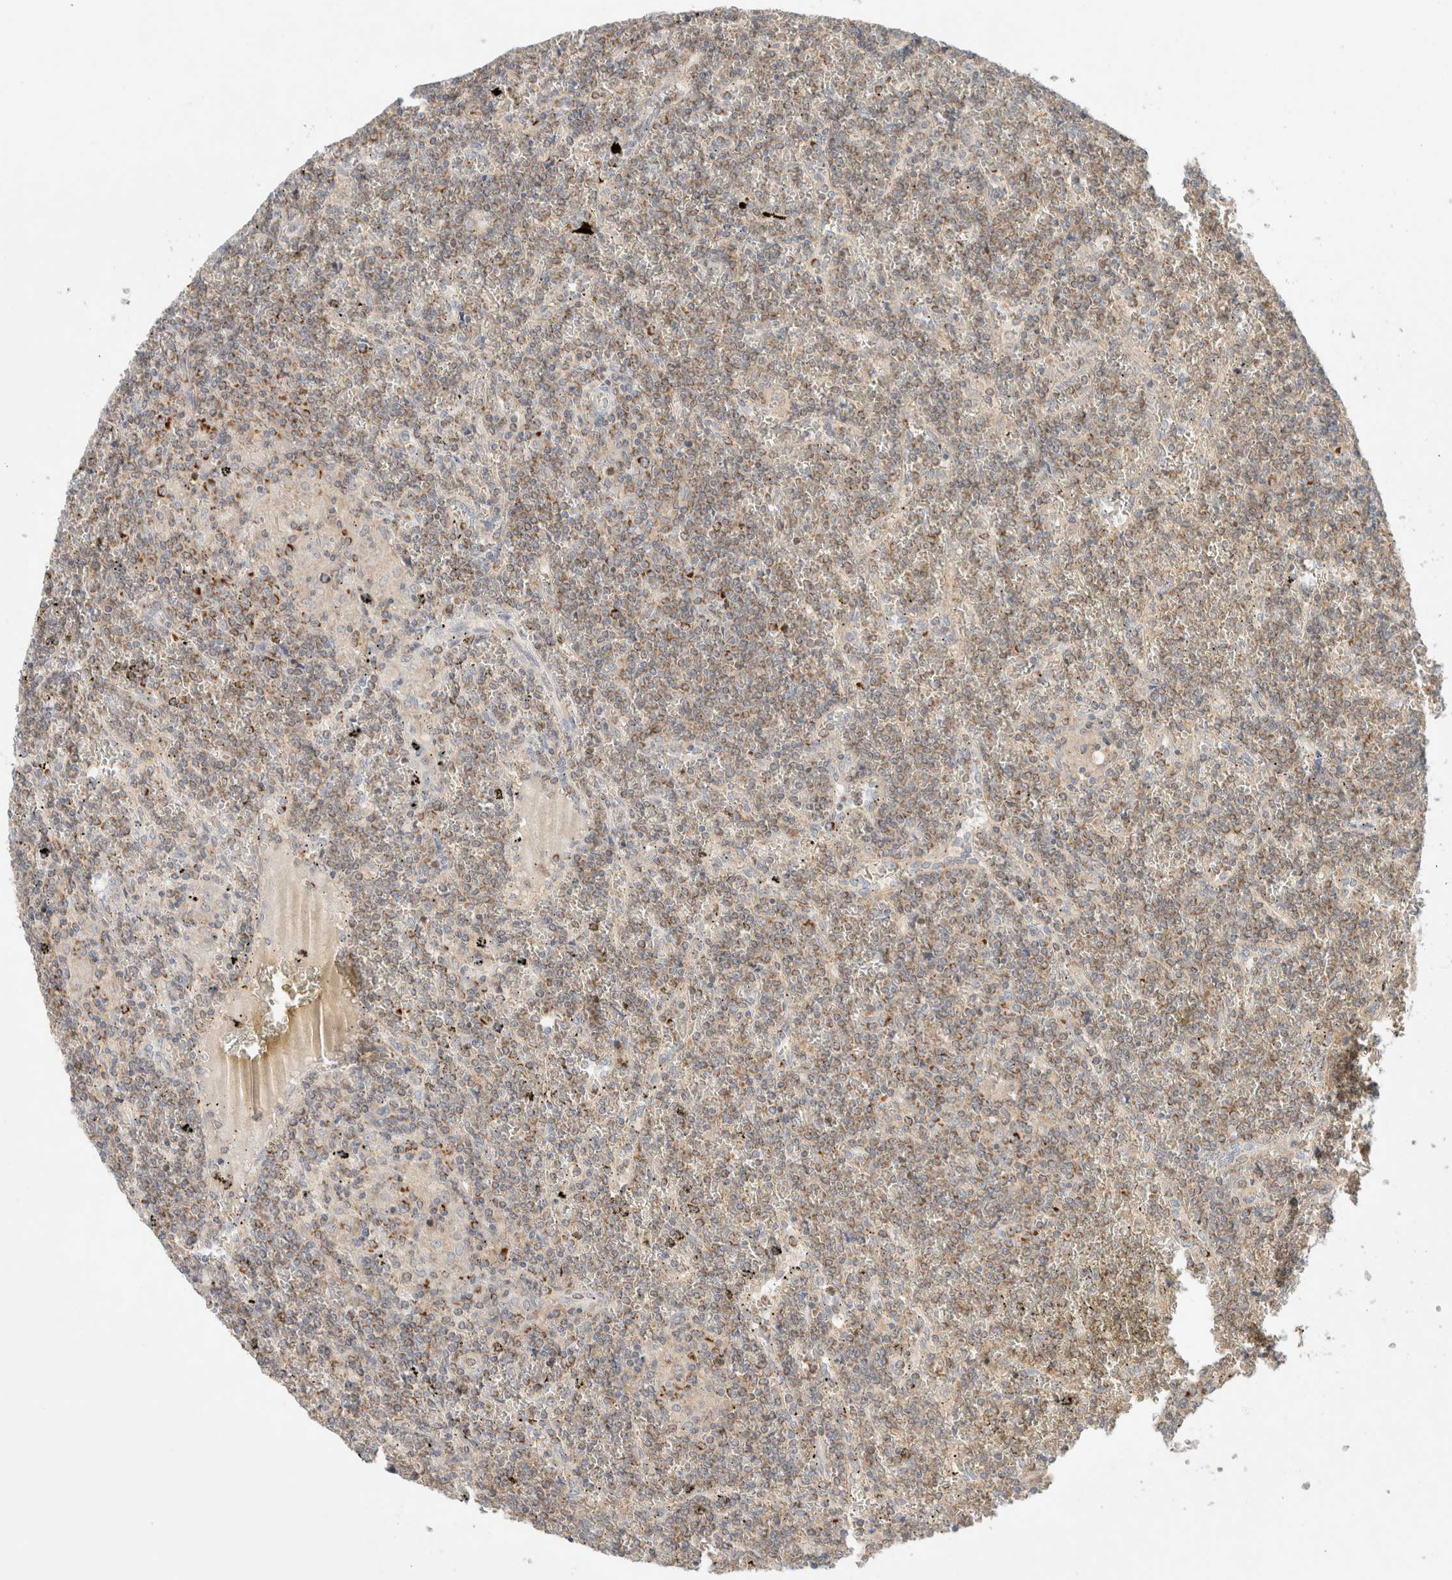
{"staining": {"intensity": "weak", "quantity": ">75%", "location": "cytoplasmic/membranous"}, "tissue": "lymphoma", "cell_type": "Tumor cells", "image_type": "cancer", "snomed": [{"axis": "morphology", "description": "Malignant lymphoma, non-Hodgkin's type, Low grade"}, {"axis": "topography", "description": "Spleen"}], "caption": "This photomicrograph shows immunohistochemistry (IHC) staining of lymphoma, with low weak cytoplasmic/membranous positivity in approximately >75% of tumor cells.", "gene": "MRM3", "patient": {"sex": "female", "age": 19}}